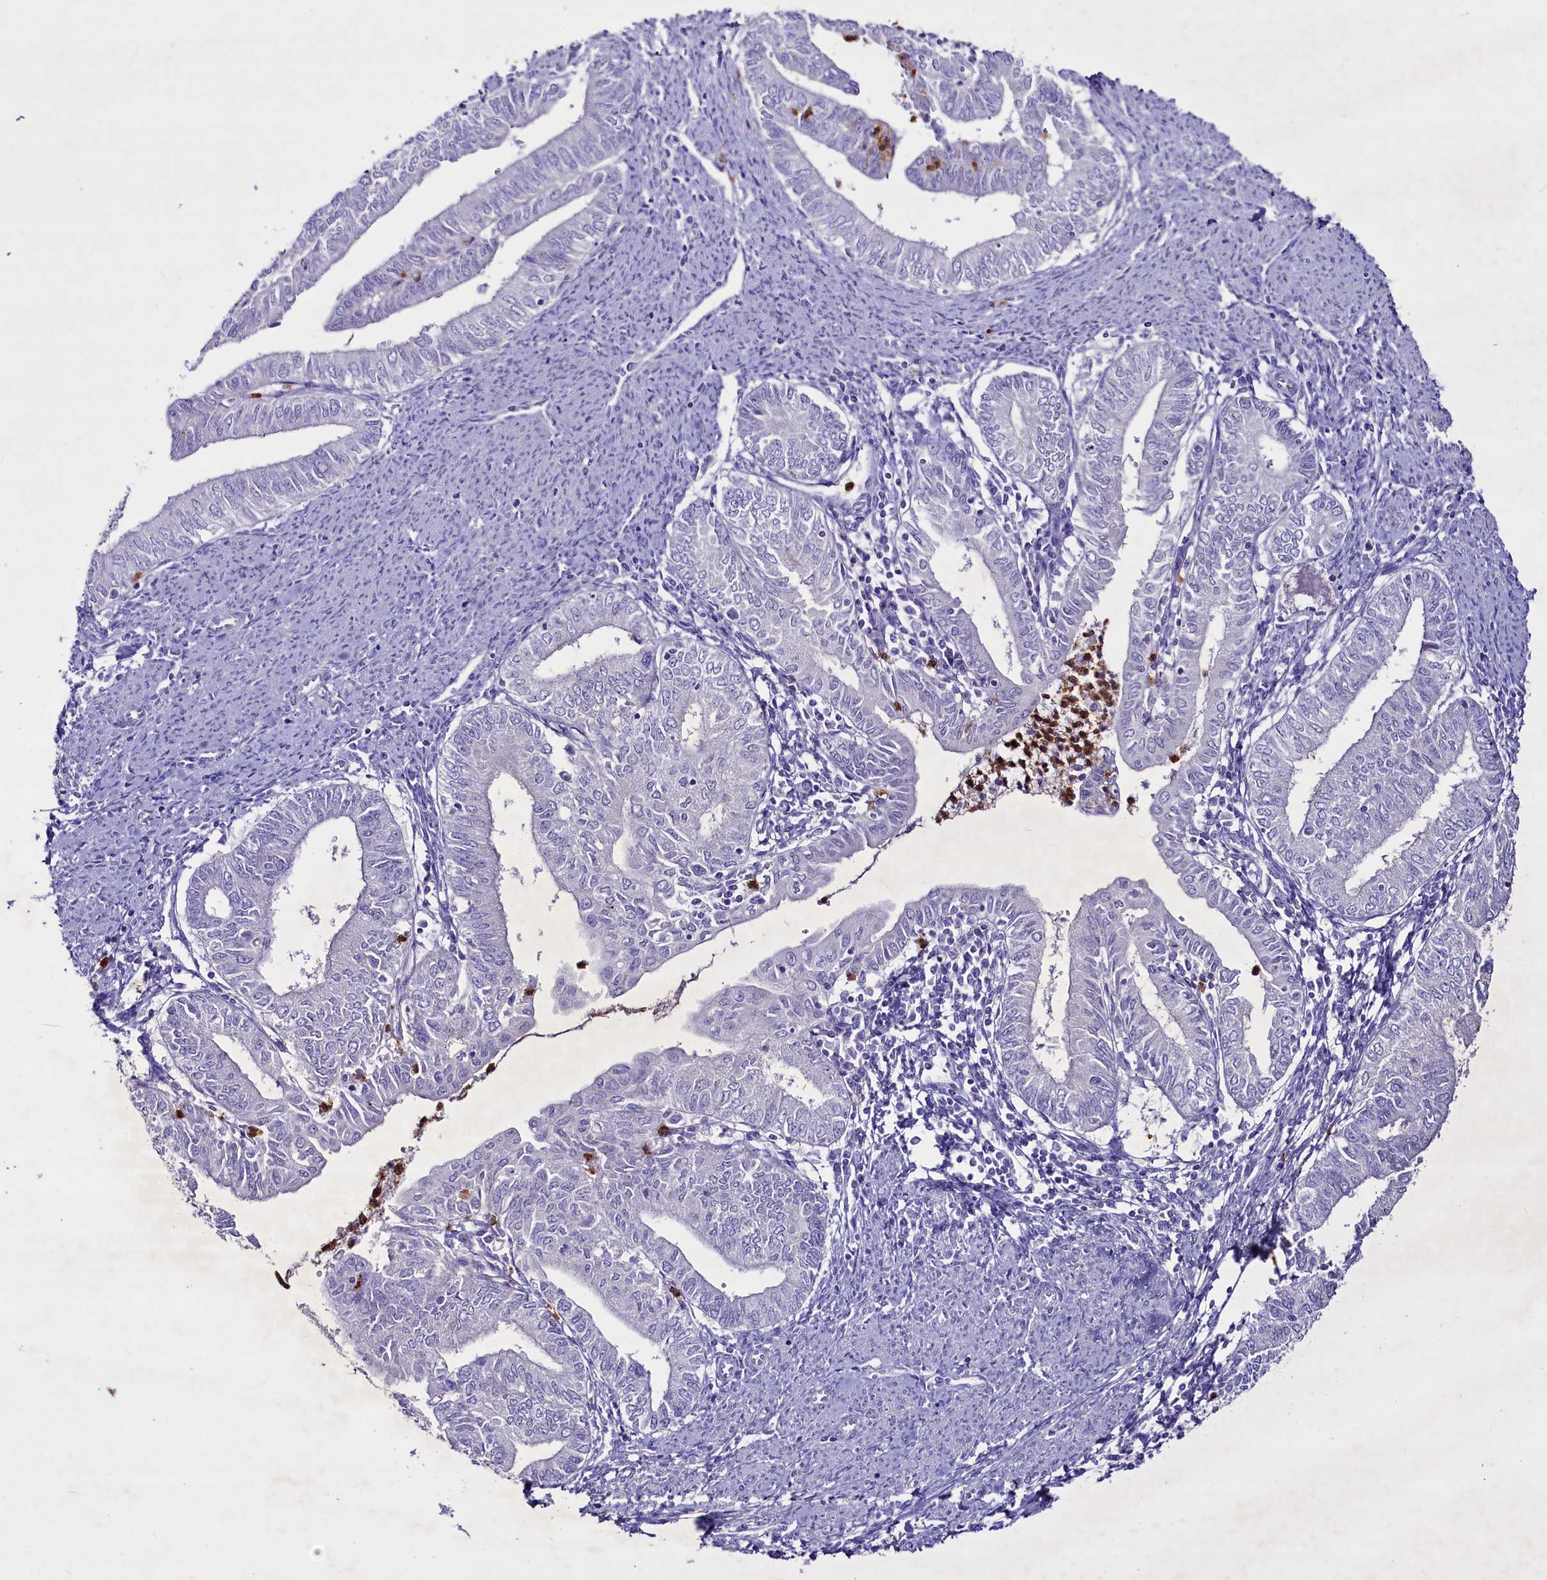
{"staining": {"intensity": "negative", "quantity": "none", "location": "none"}, "tissue": "endometrial cancer", "cell_type": "Tumor cells", "image_type": "cancer", "snomed": [{"axis": "morphology", "description": "Adenocarcinoma, NOS"}, {"axis": "topography", "description": "Endometrium"}], "caption": "Human endometrial adenocarcinoma stained for a protein using immunohistochemistry displays no expression in tumor cells.", "gene": "FAM209B", "patient": {"sex": "female", "age": 66}}